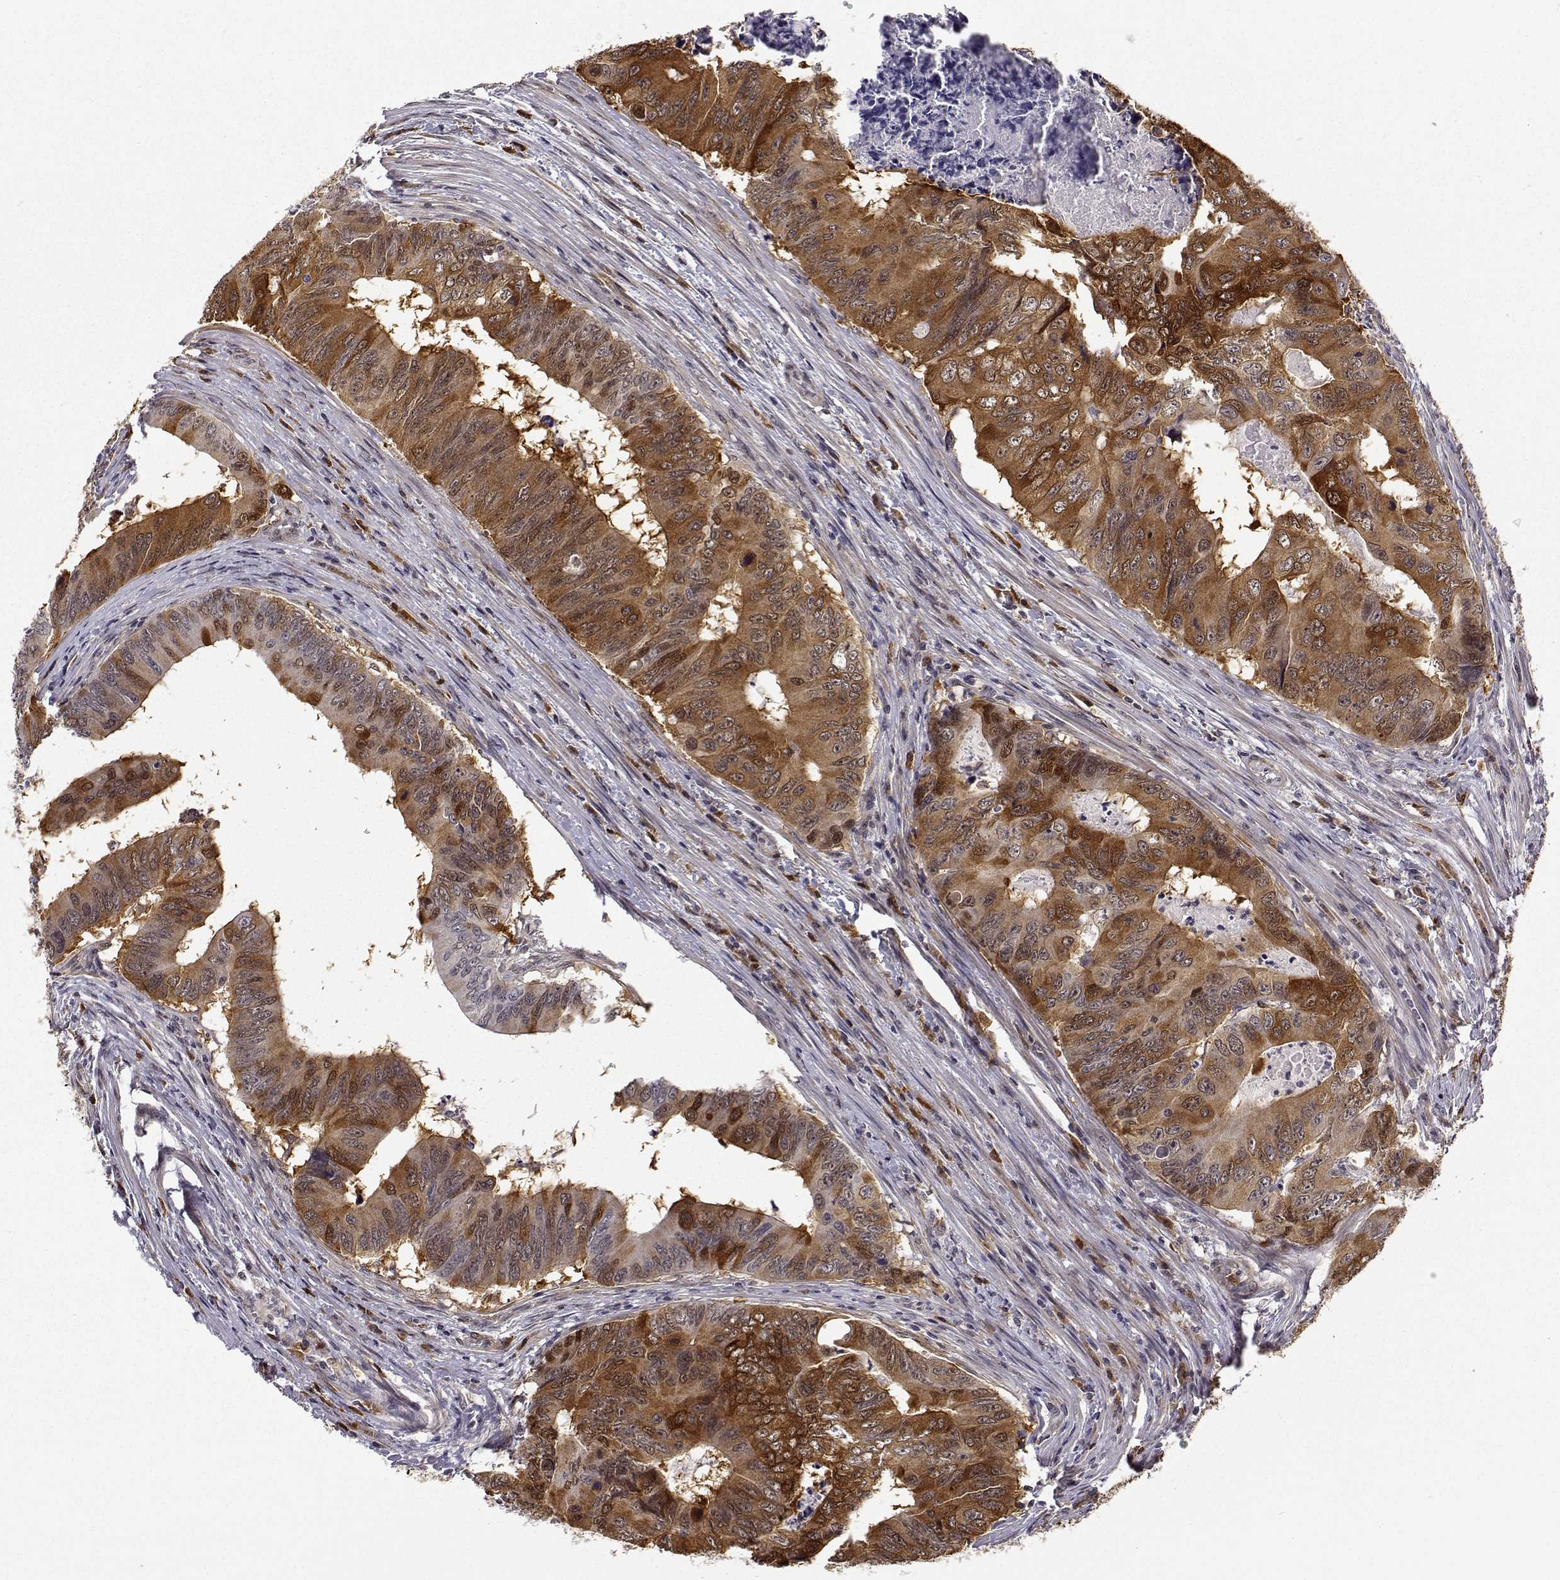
{"staining": {"intensity": "moderate", "quantity": ">75%", "location": "cytoplasmic/membranous"}, "tissue": "colorectal cancer", "cell_type": "Tumor cells", "image_type": "cancer", "snomed": [{"axis": "morphology", "description": "Adenocarcinoma, NOS"}, {"axis": "topography", "description": "Colon"}], "caption": "Human colorectal cancer (adenocarcinoma) stained with a protein marker displays moderate staining in tumor cells.", "gene": "PHGDH", "patient": {"sex": "male", "age": 53}}